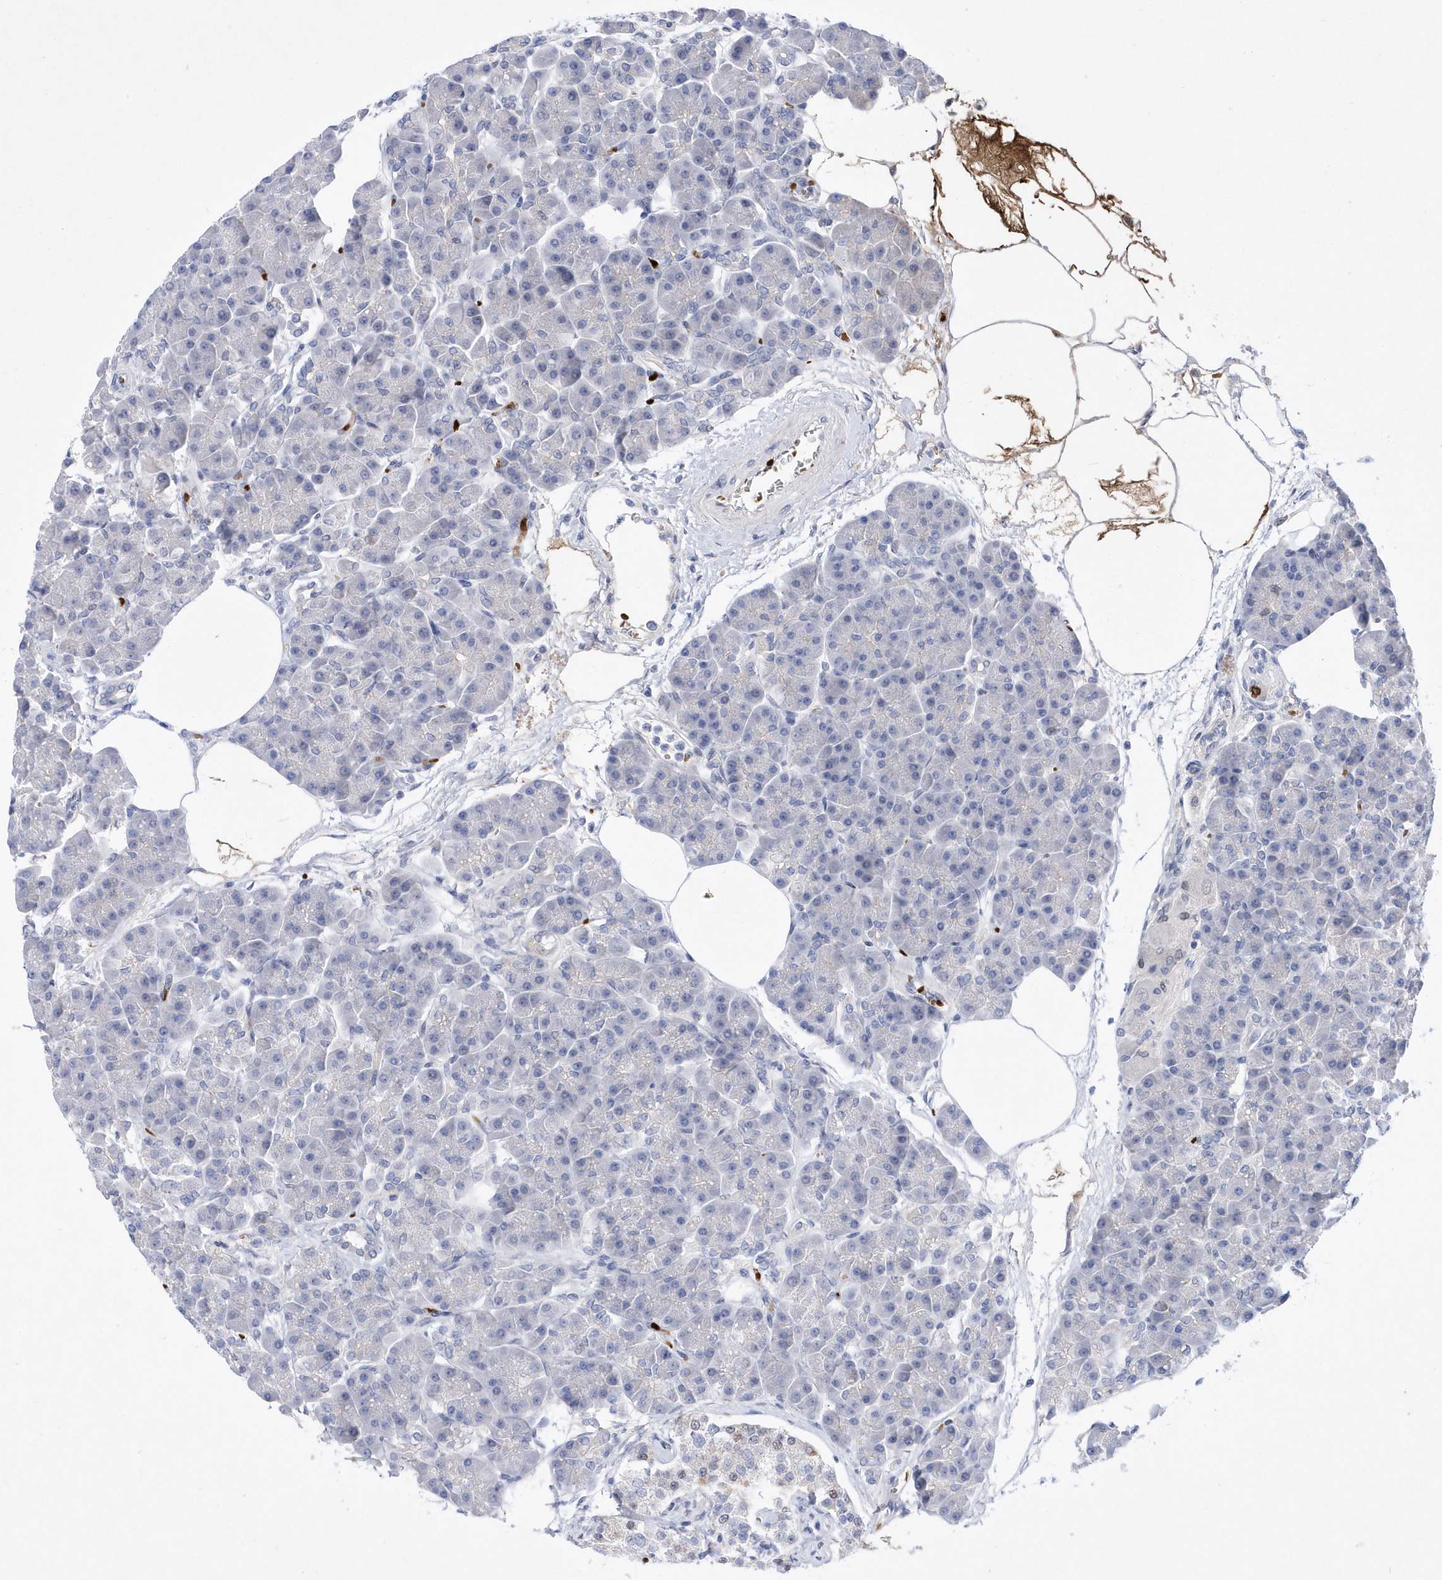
{"staining": {"intensity": "negative", "quantity": "none", "location": "none"}, "tissue": "pancreas", "cell_type": "Exocrine glandular cells", "image_type": "normal", "snomed": [{"axis": "morphology", "description": "Normal tissue, NOS"}, {"axis": "topography", "description": "Pancreas"}], "caption": "The micrograph displays no significant positivity in exocrine glandular cells of pancreas. (Brightfield microscopy of DAB (3,3'-diaminobenzidine) immunohistochemistry at high magnification).", "gene": "ZNF875", "patient": {"sex": "female", "age": 70}}